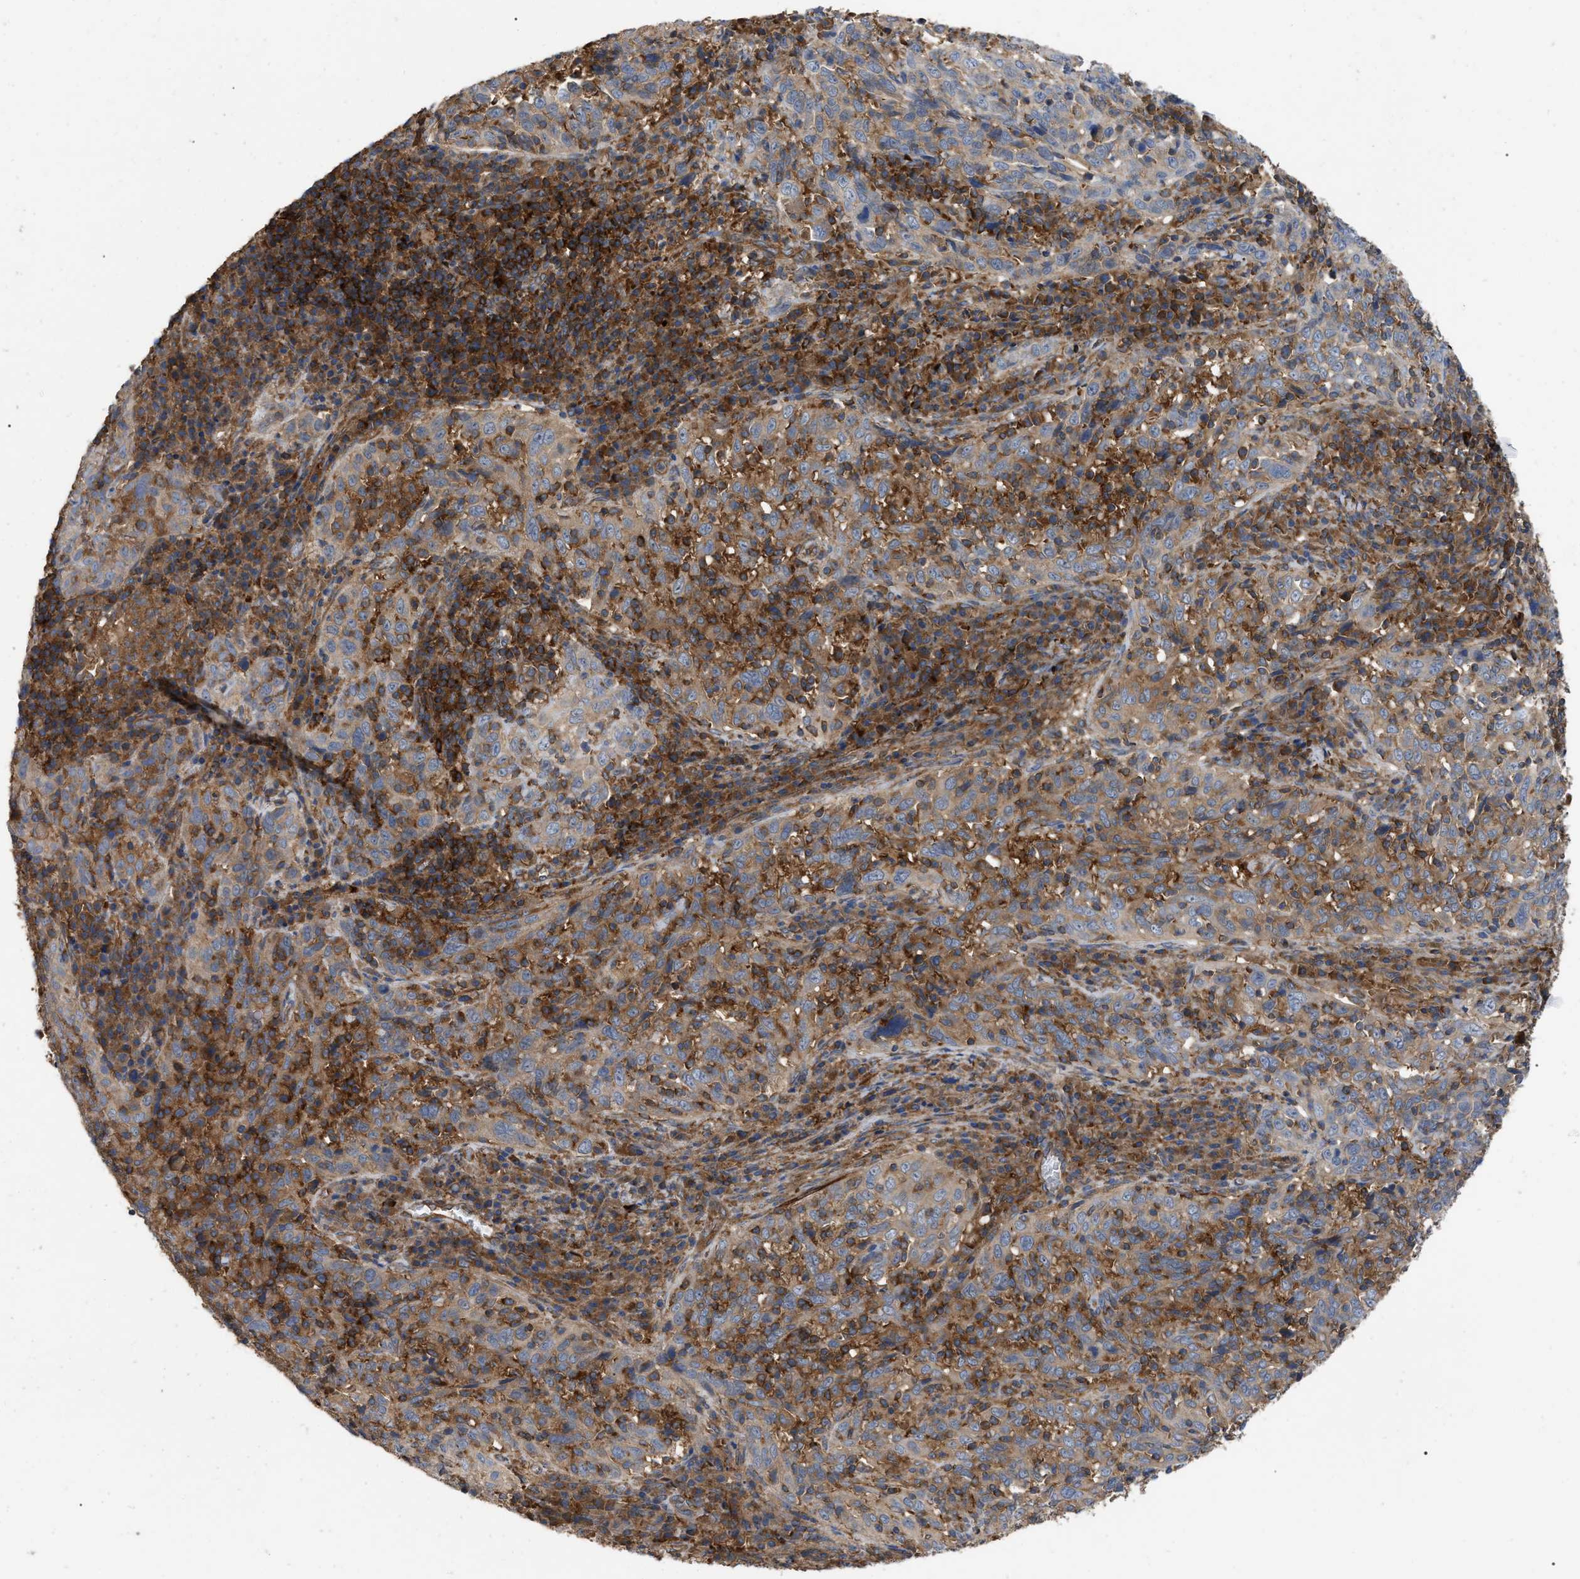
{"staining": {"intensity": "weak", "quantity": ">75%", "location": "cytoplasmic/membranous"}, "tissue": "cervical cancer", "cell_type": "Tumor cells", "image_type": "cancer", "snomed": [{"axis": "morphology", "description": "Squamous cell carcinoma, NOS"}, {"axis": "topography", "description": "Cervix"}], "caption": "This micrograph demonstrates IHC staining of cervical squamous cell carcinoma, with low weak cytoplasmic/membranous positivity in approximately >75% of tumor cells.", "gene": "RABEP1", "patient": {"sex": "female", "age": 46}}